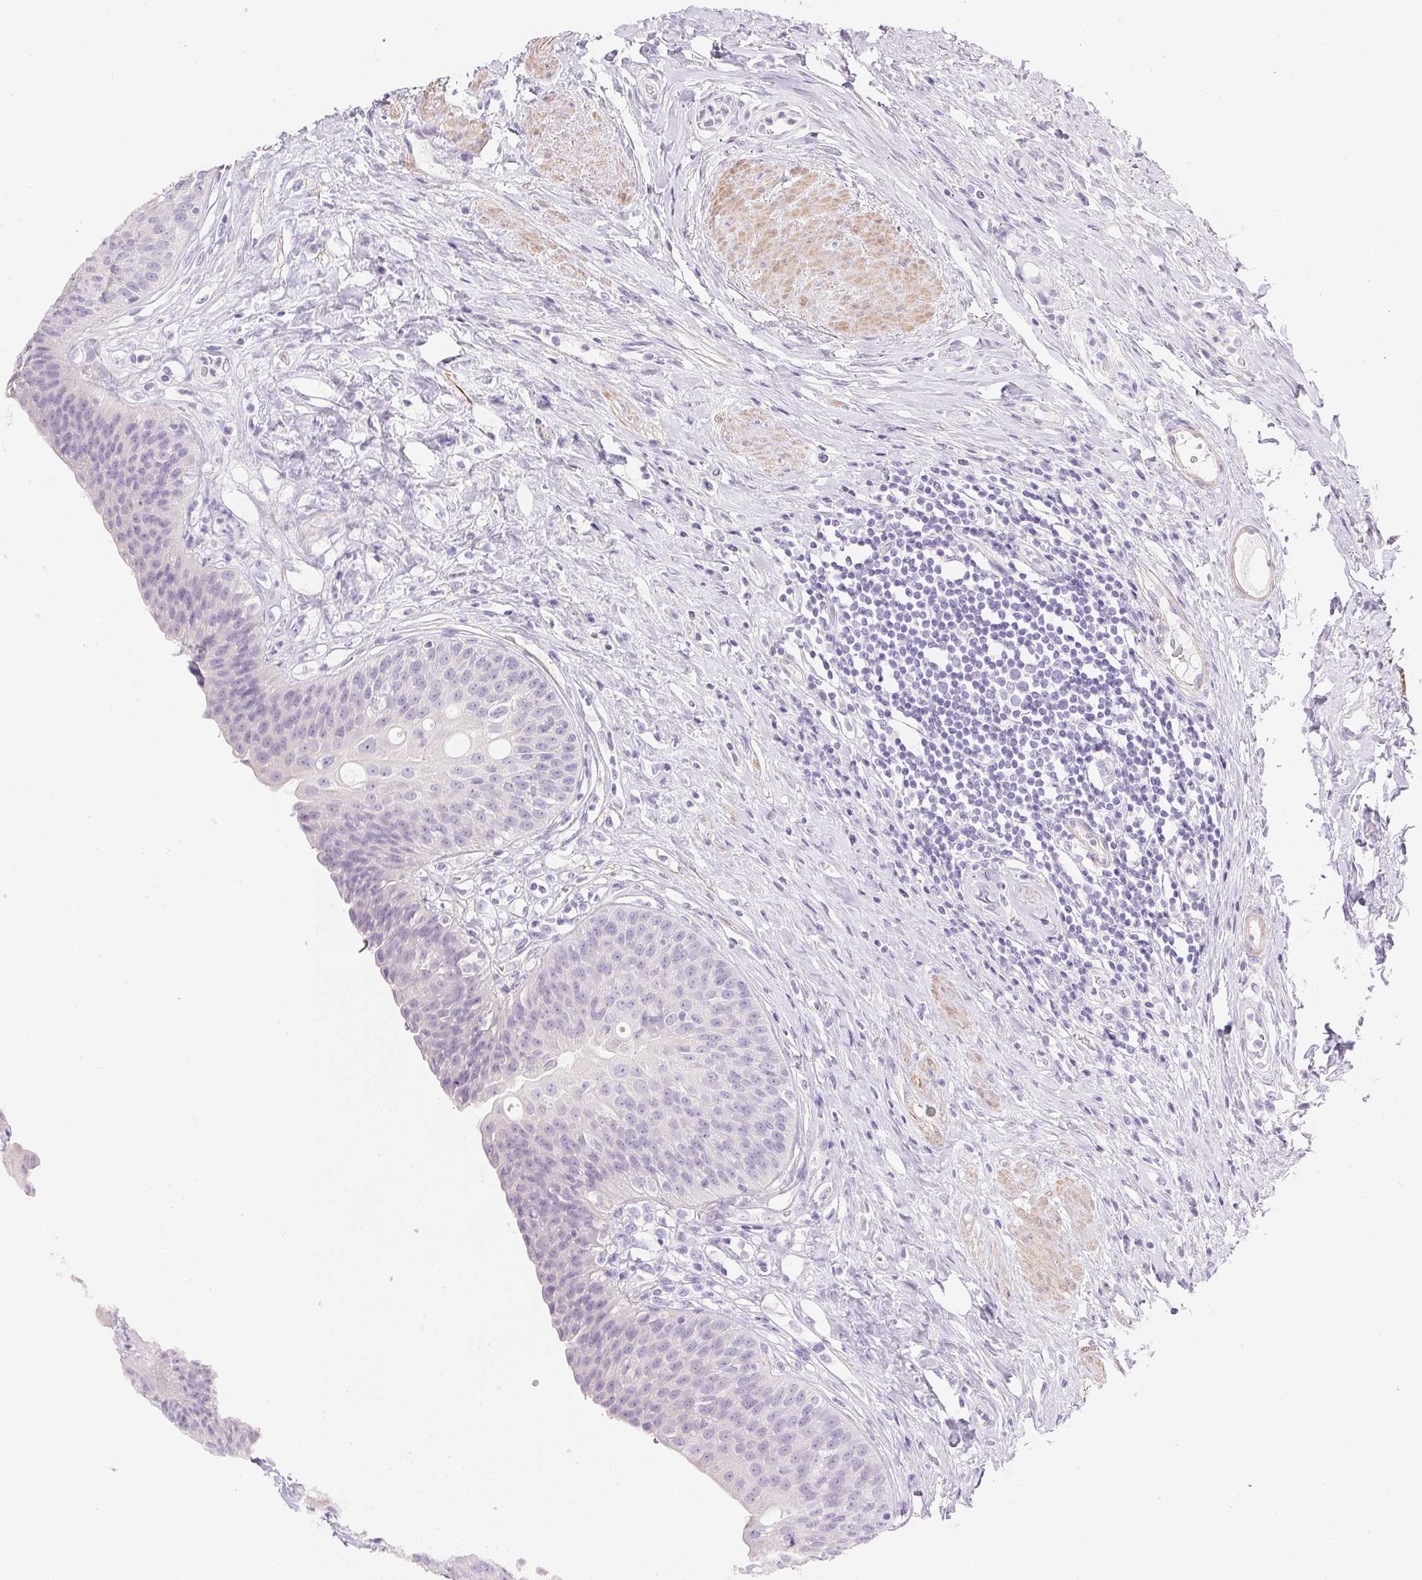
{"staining": {"intensity": "negative", "quantity": "none", "location": "none"}, "tissue": "urinary bladder", "cell_type": "Urothelial cells", "image_type": "normal", "snomed": [{"axis": "morphology", "description": "Normal tissue, NOS"}, {"axis": "topography", "description": "Urinary bladder"}], "caption": "Urinary bladder stained for a protein using immunohistochemistry (IHC) displays no positivity urothelial cells.", "gene": "KCNE2", "patient": {"sex": "female", "age": 56}}